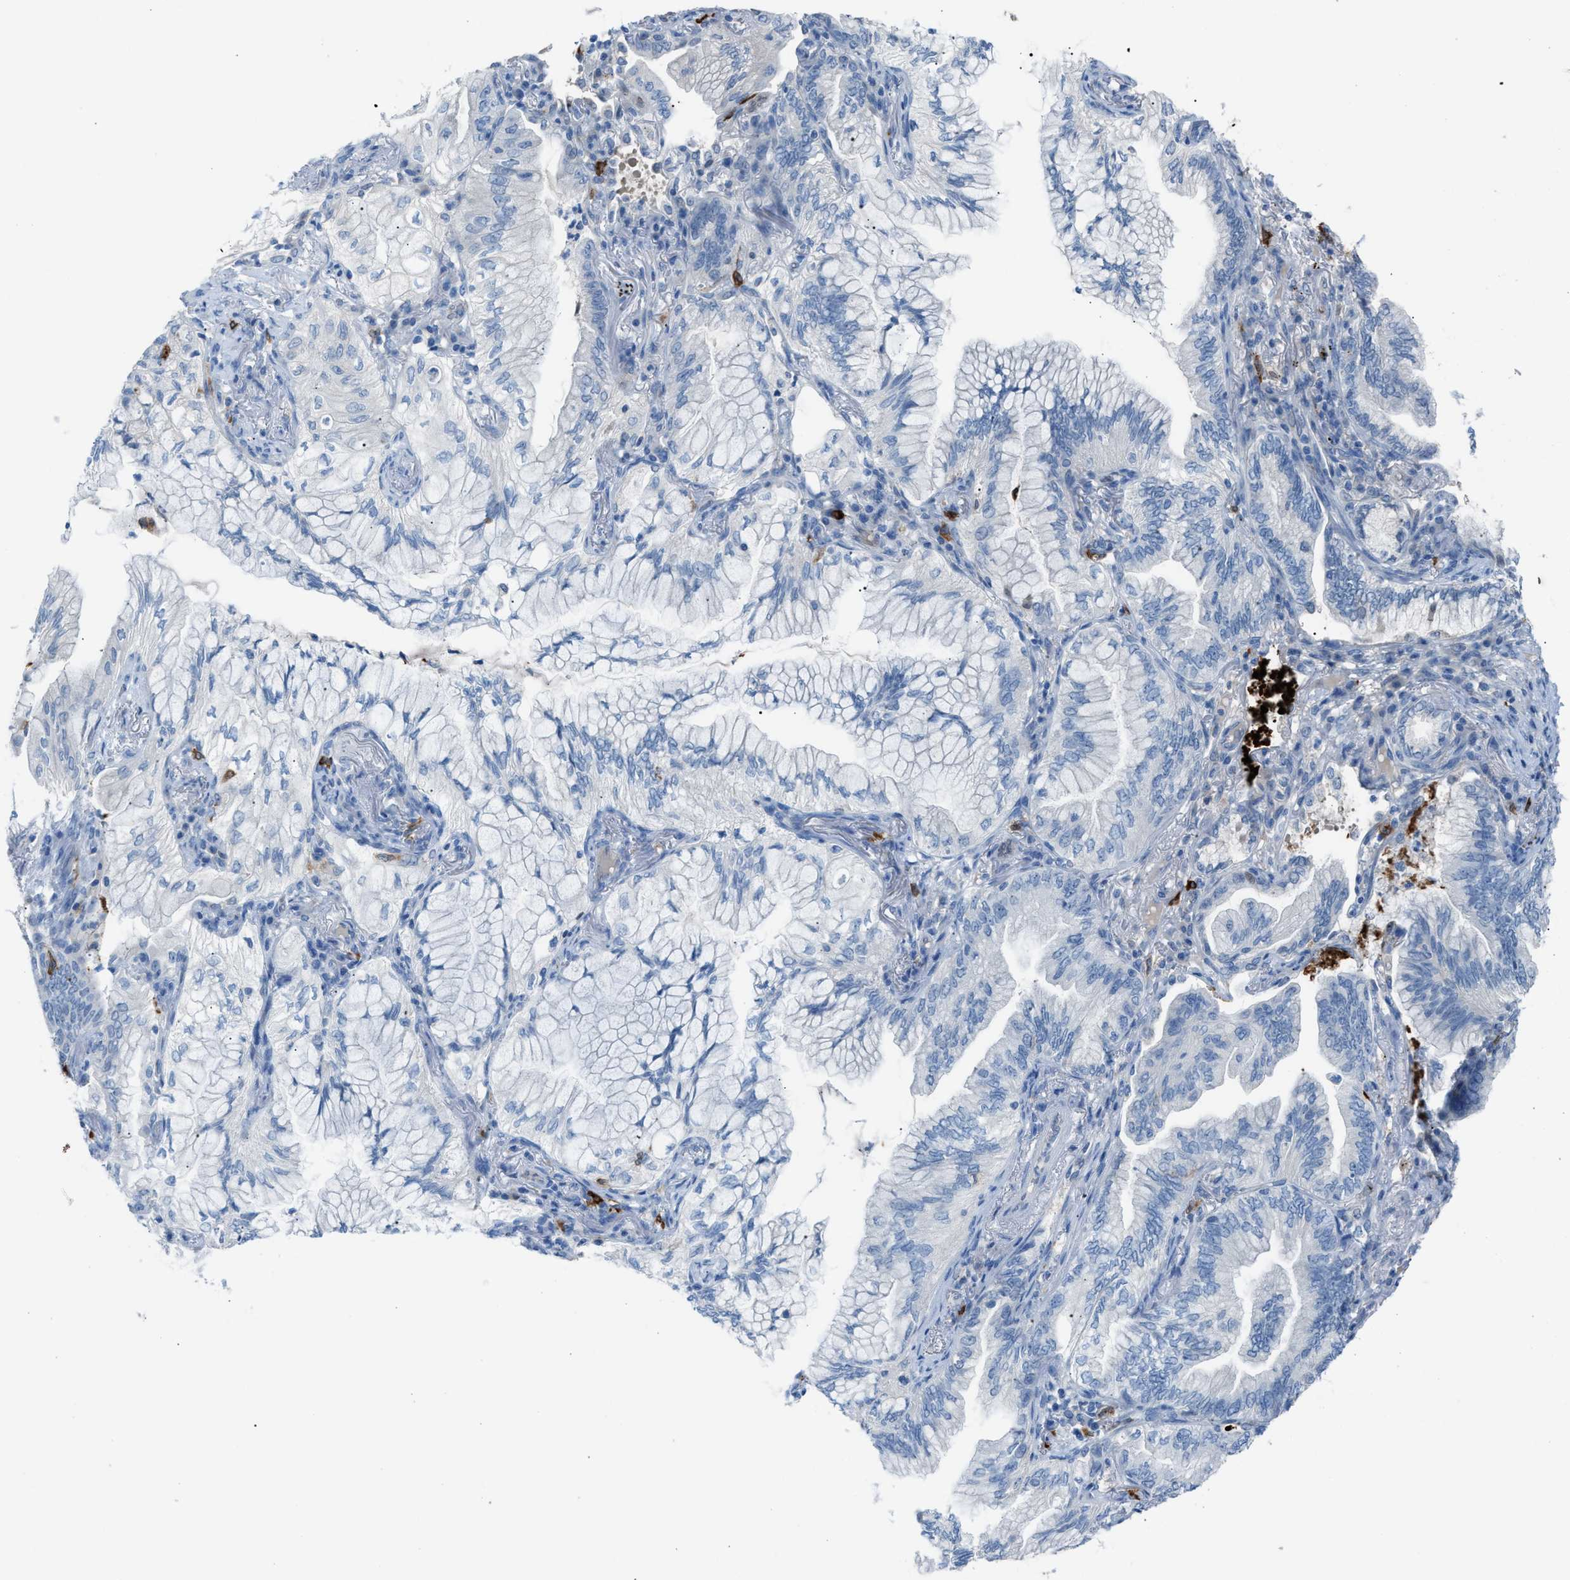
{"staining": {"intensity": "negative", "quantity": "none", "location": "none"}, "tissue": "lung cancer", "cell_type": "Tumor cells", "image_type": "cancer", "snomed": [{"axis": "morphology", "description": "Adenocarcinoma, NOS"}, {"axis": "topography", "description": "Lung"}], "caption": "An image of lung cancer (adenocarcinoma) stained for a protein shows no brown staining in tumor cells. (DAB (3,3'-diaminobenzidine) IHC, high magnification).", "gene": "CLEC10A", "patient": {"sex": "female", "age": 70}}